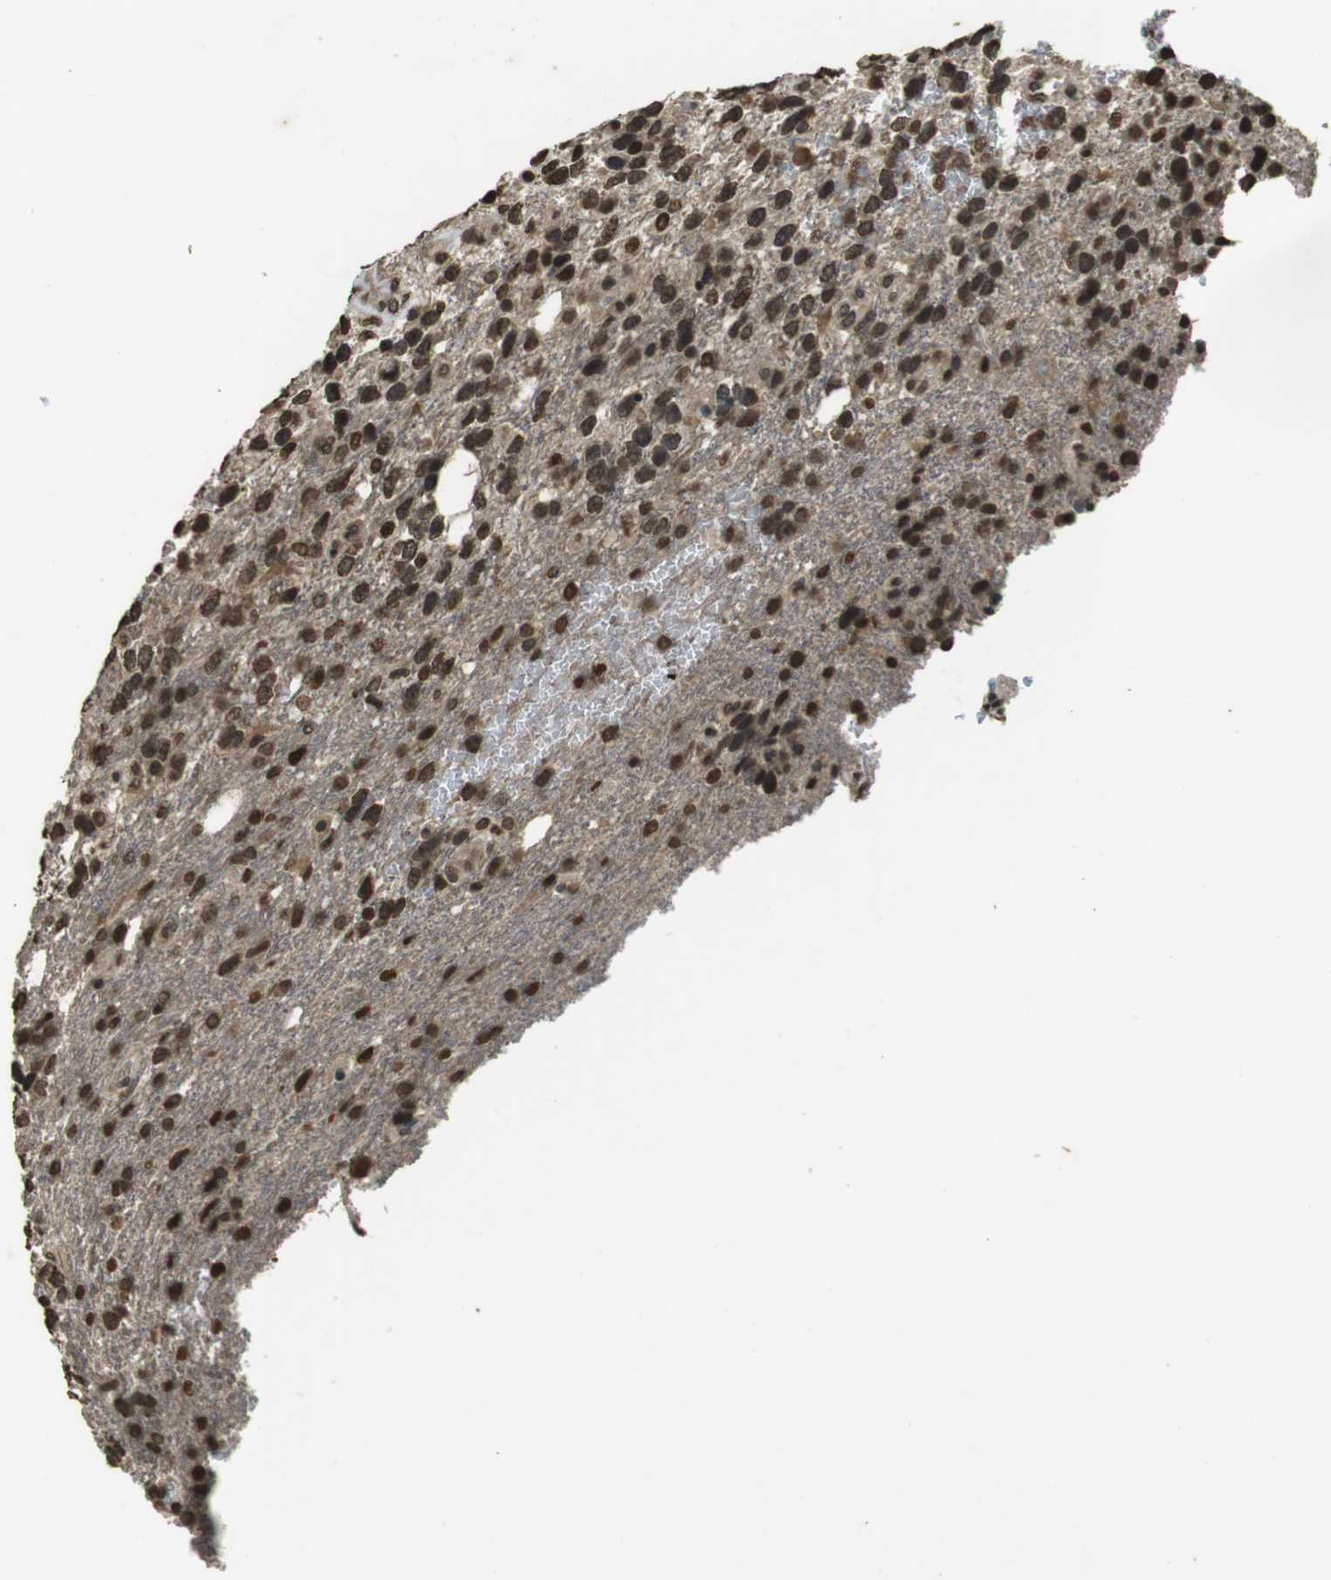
{"staining": {"intensity": "strong", "quantity": ">75%", "location": "nuclear"}, "tissue": "glioma", "cell_type": "Tumor cells", "image_type": "cancer", "snomed": [{"axis": "morphology", "description": "Glioma, malignant, High grade"}, {"axis": "topography", "description": "Brain"}], "caption": "High-magnification brightfield microscopy of high-grade glioma (malignant) stained with DAB (3,3'-diaminobenzidine) (brown) and counterstained with hematoxylin (blue). tumor cells exhibit strong nuclear positivity is identified in about>75% of cells. The protein of interest is stained brown, and the nuclei are stained in blue (DAB (3,3'-diaminobenzidine) IHC with brightfield microscopy, high magnification).", "gene": "MAF", "patient": {"sex": "female", "age": 58}}